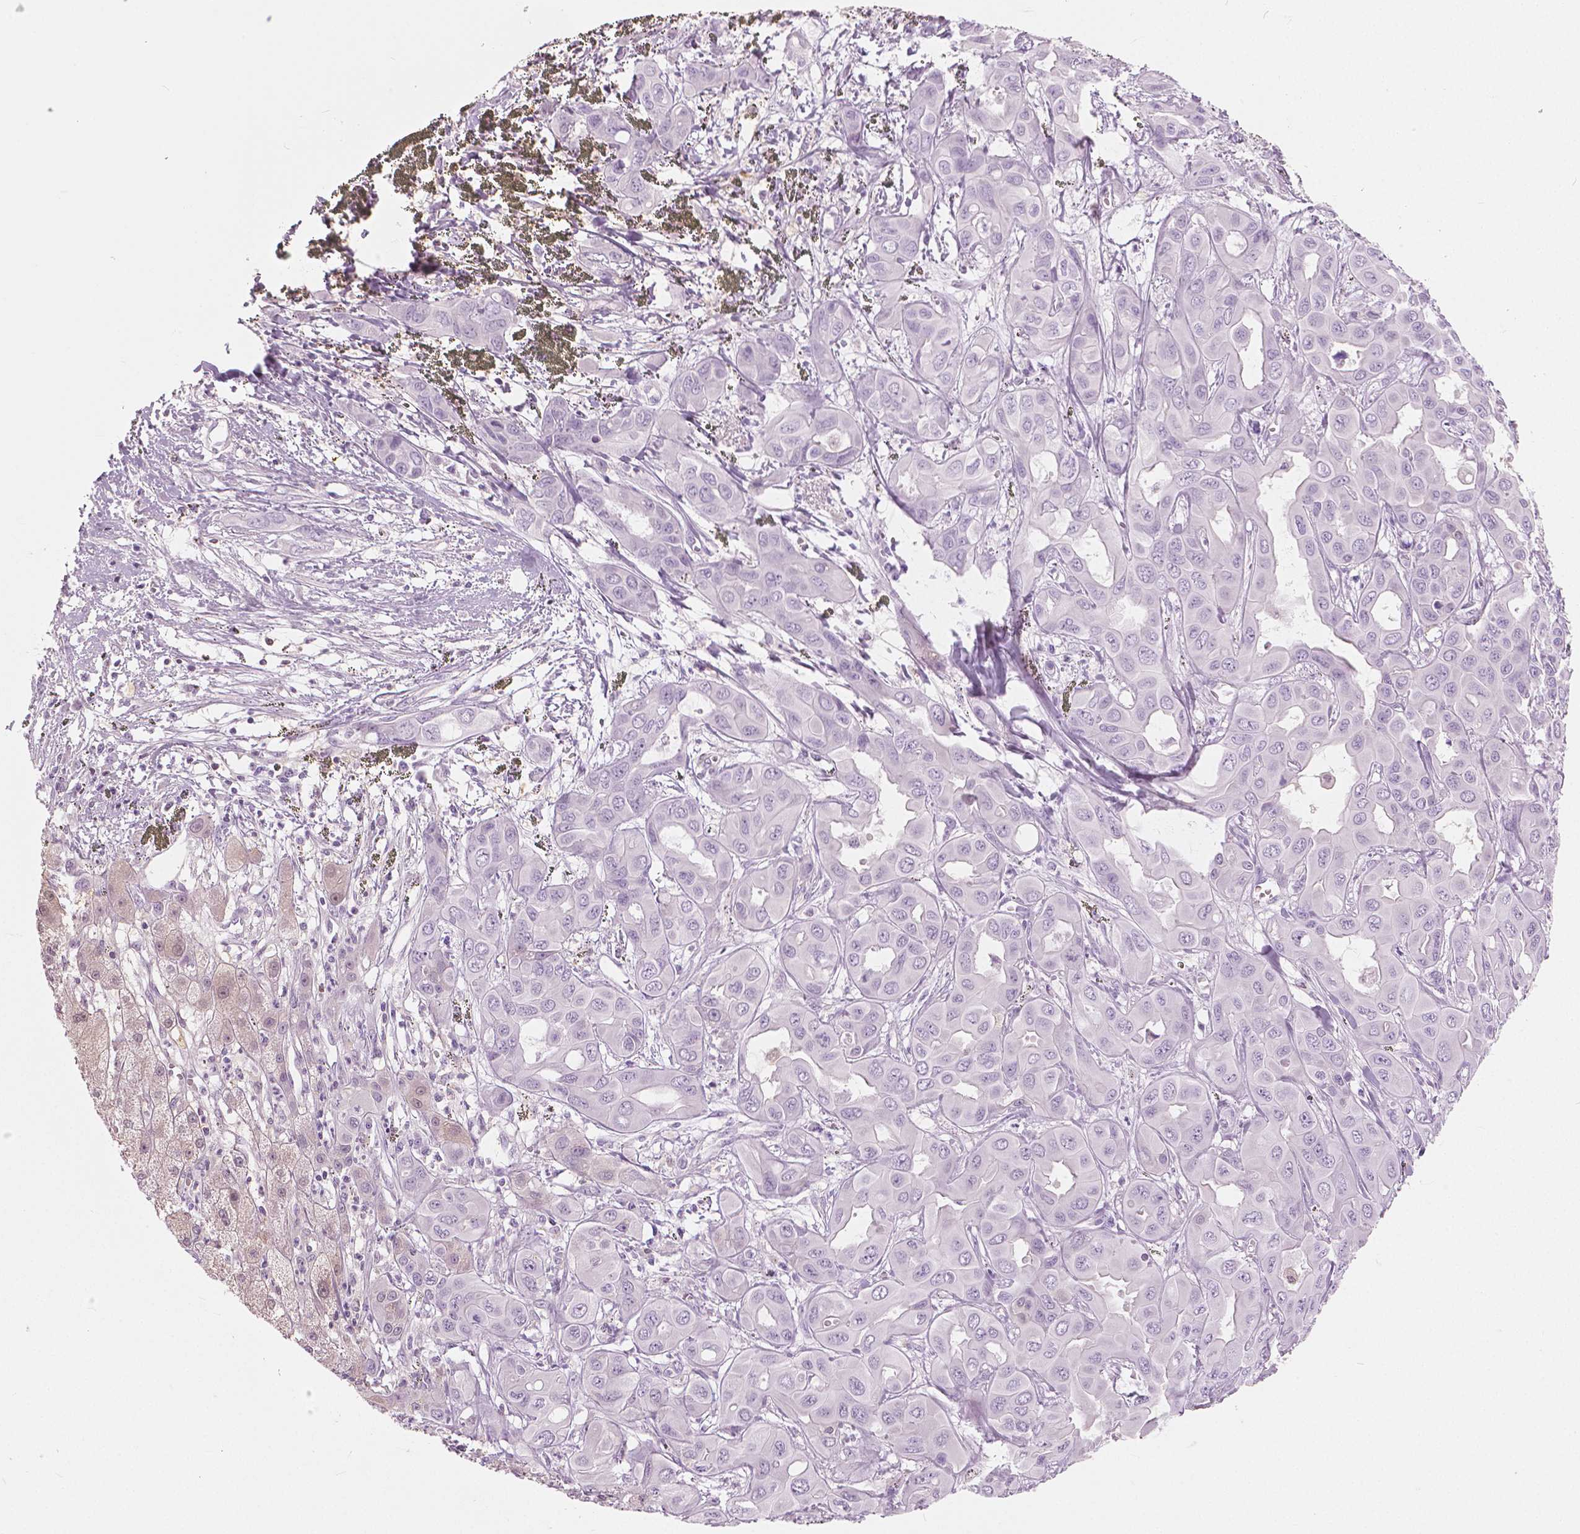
{"staining": {"intensity": "negative", "quantity": "none", "location": "none"}, "tissue": "liver cancer", "cell_type": "Tumor cells", "image_type": "cancer", "snomed": [{"axis": "morphology", "description": "Cholangiocarcinoma"}, {"axis": "topography", "description": "Liver"}], "caption": "The micrograph exhibits no significant staining in tumor cells of cholangiocarcinoma (liver).", "gene": "GALM", "patient": {"sex": "female", "age": 60}}